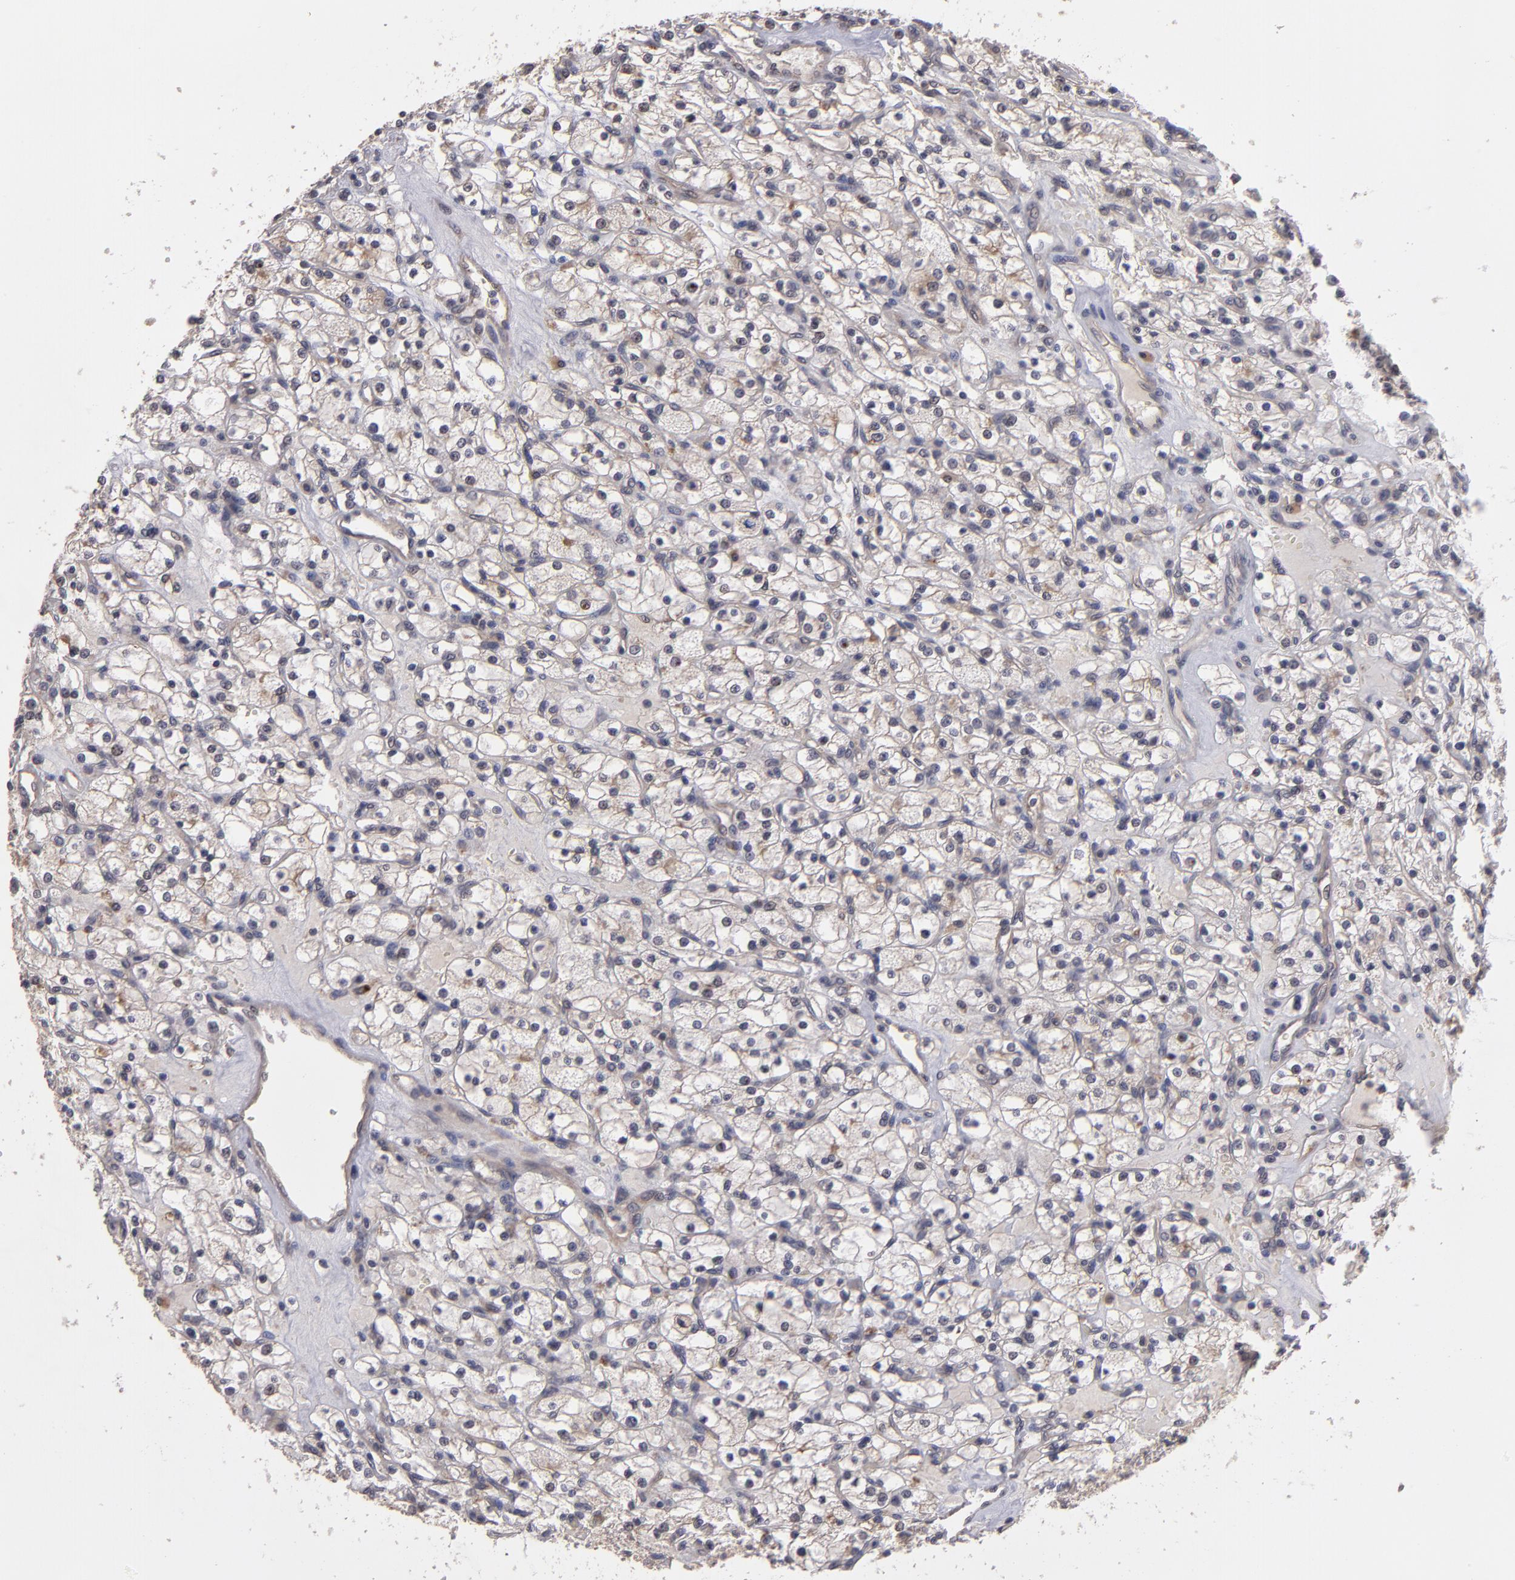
{"staining": {"intensity": "weak", "quantity": "<25%", "location": "cytoplasmic/membranous"}, "tissue": "renal cancer", "cell_type": "Tumor cells", "image_type": "cancer", "snomed": [{"axis": "morphology", "description": "Adenocarcinoma, NOS"}, {"axis": "topography", "description": "Kidney"}], "caption": "Immunohistochemistry (IHC) of renal cancer (adenocarcinoma) reveals no expression in tumor cells.", "gene": "CTSO", "patient": {"sex": "female", "age": 83}}